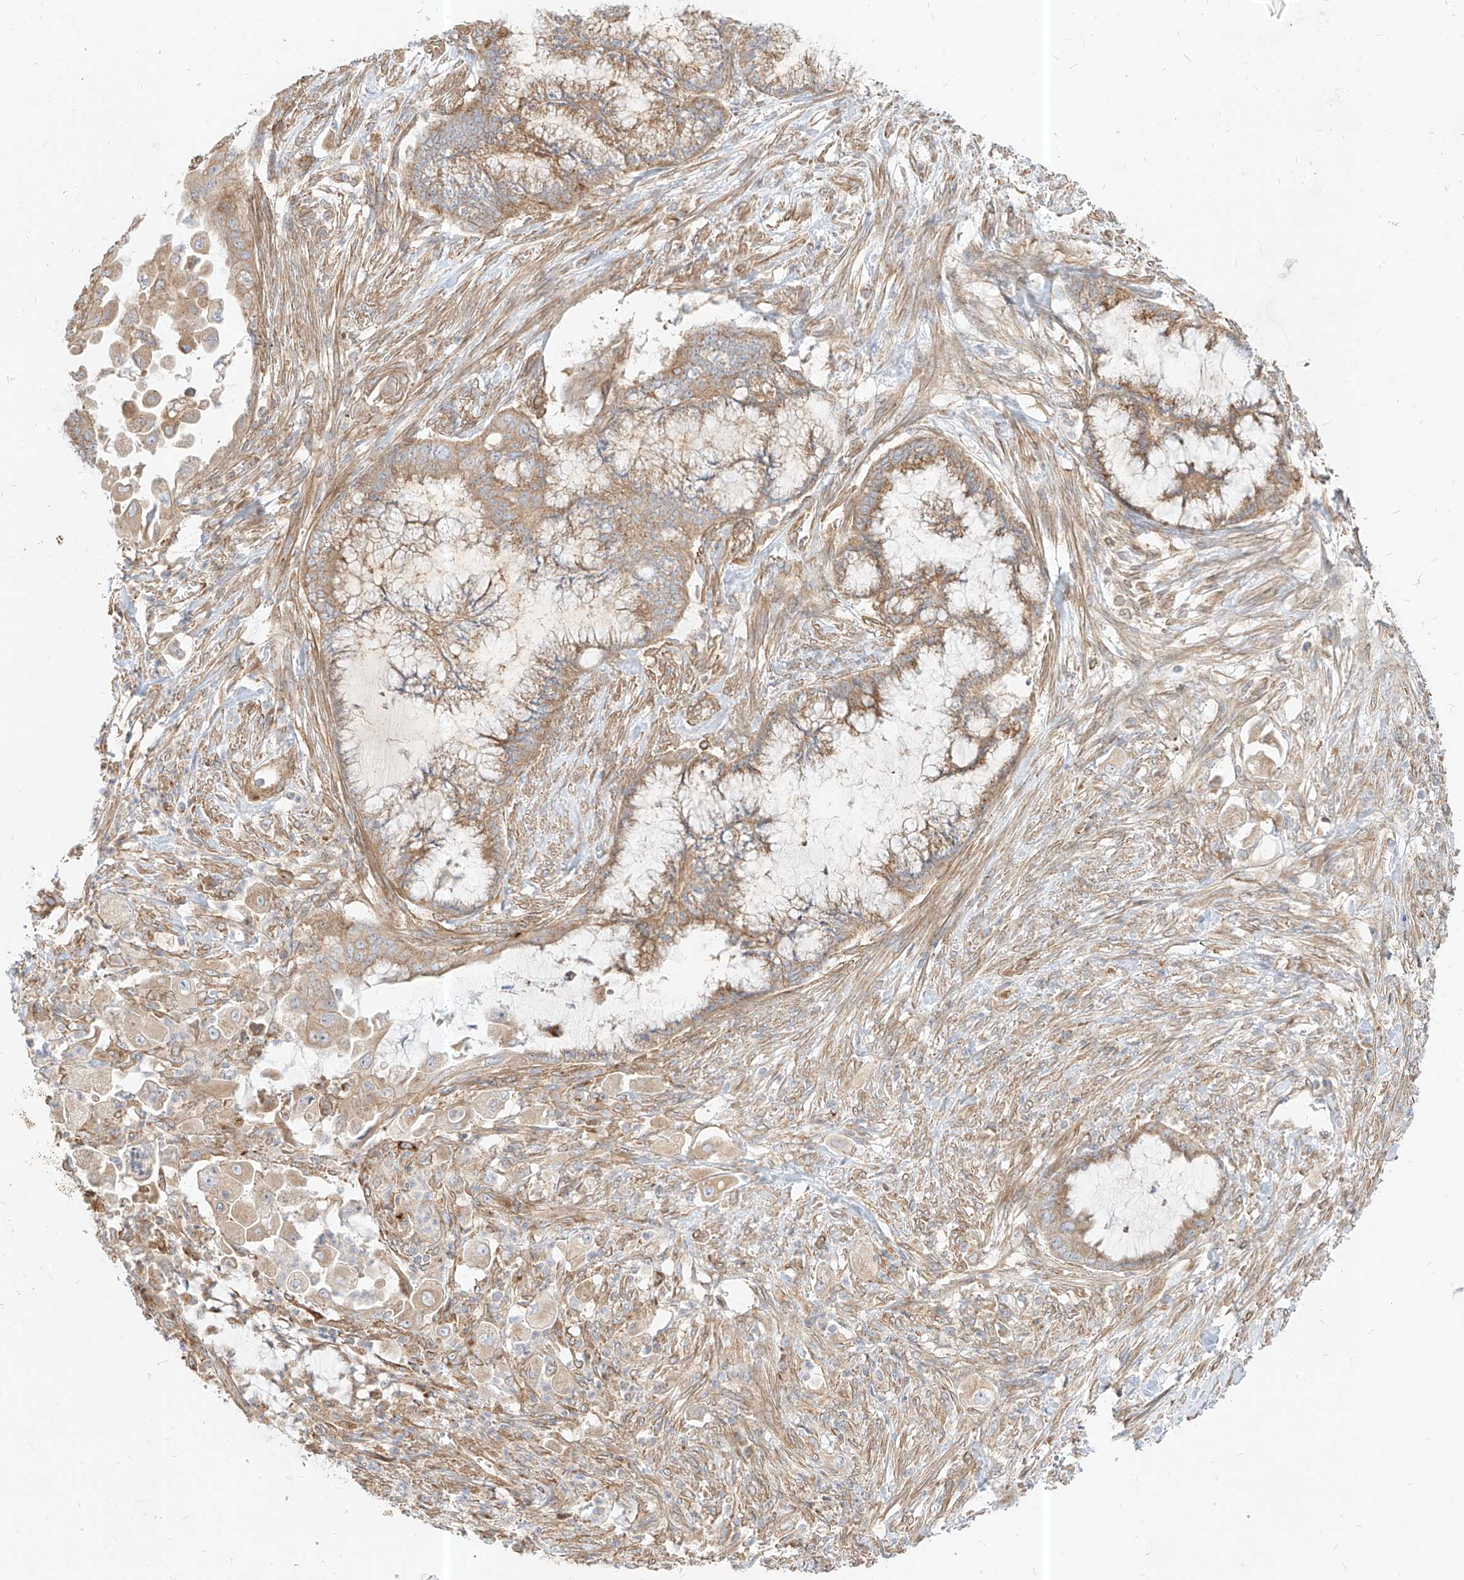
{"staining": {"intensity": "weak", "quantity": ">75%", "location": "cytoplasmic/membranous"}, "tissue": "endometrial cancer", "cell_type": "Tumor cells", "image_type": "cancer", "snomed": [{"axis": "morphology", "description": "Adenocarcinoma, NOS"}, {"axis": "topography", "description": "Endometrium"}], "caption": "Protein analysis of endometrial adenocarcinoma tissue shows weak cytoplasmic/membranous positivity in approximately >75% of tumor cells. Using DAB (brown) and hematoxylin (blue) stains, captured at high magnification using brightfield microscopy.", "gene": "PLCL1", "patient": {"sex": "female", "age": 86}}